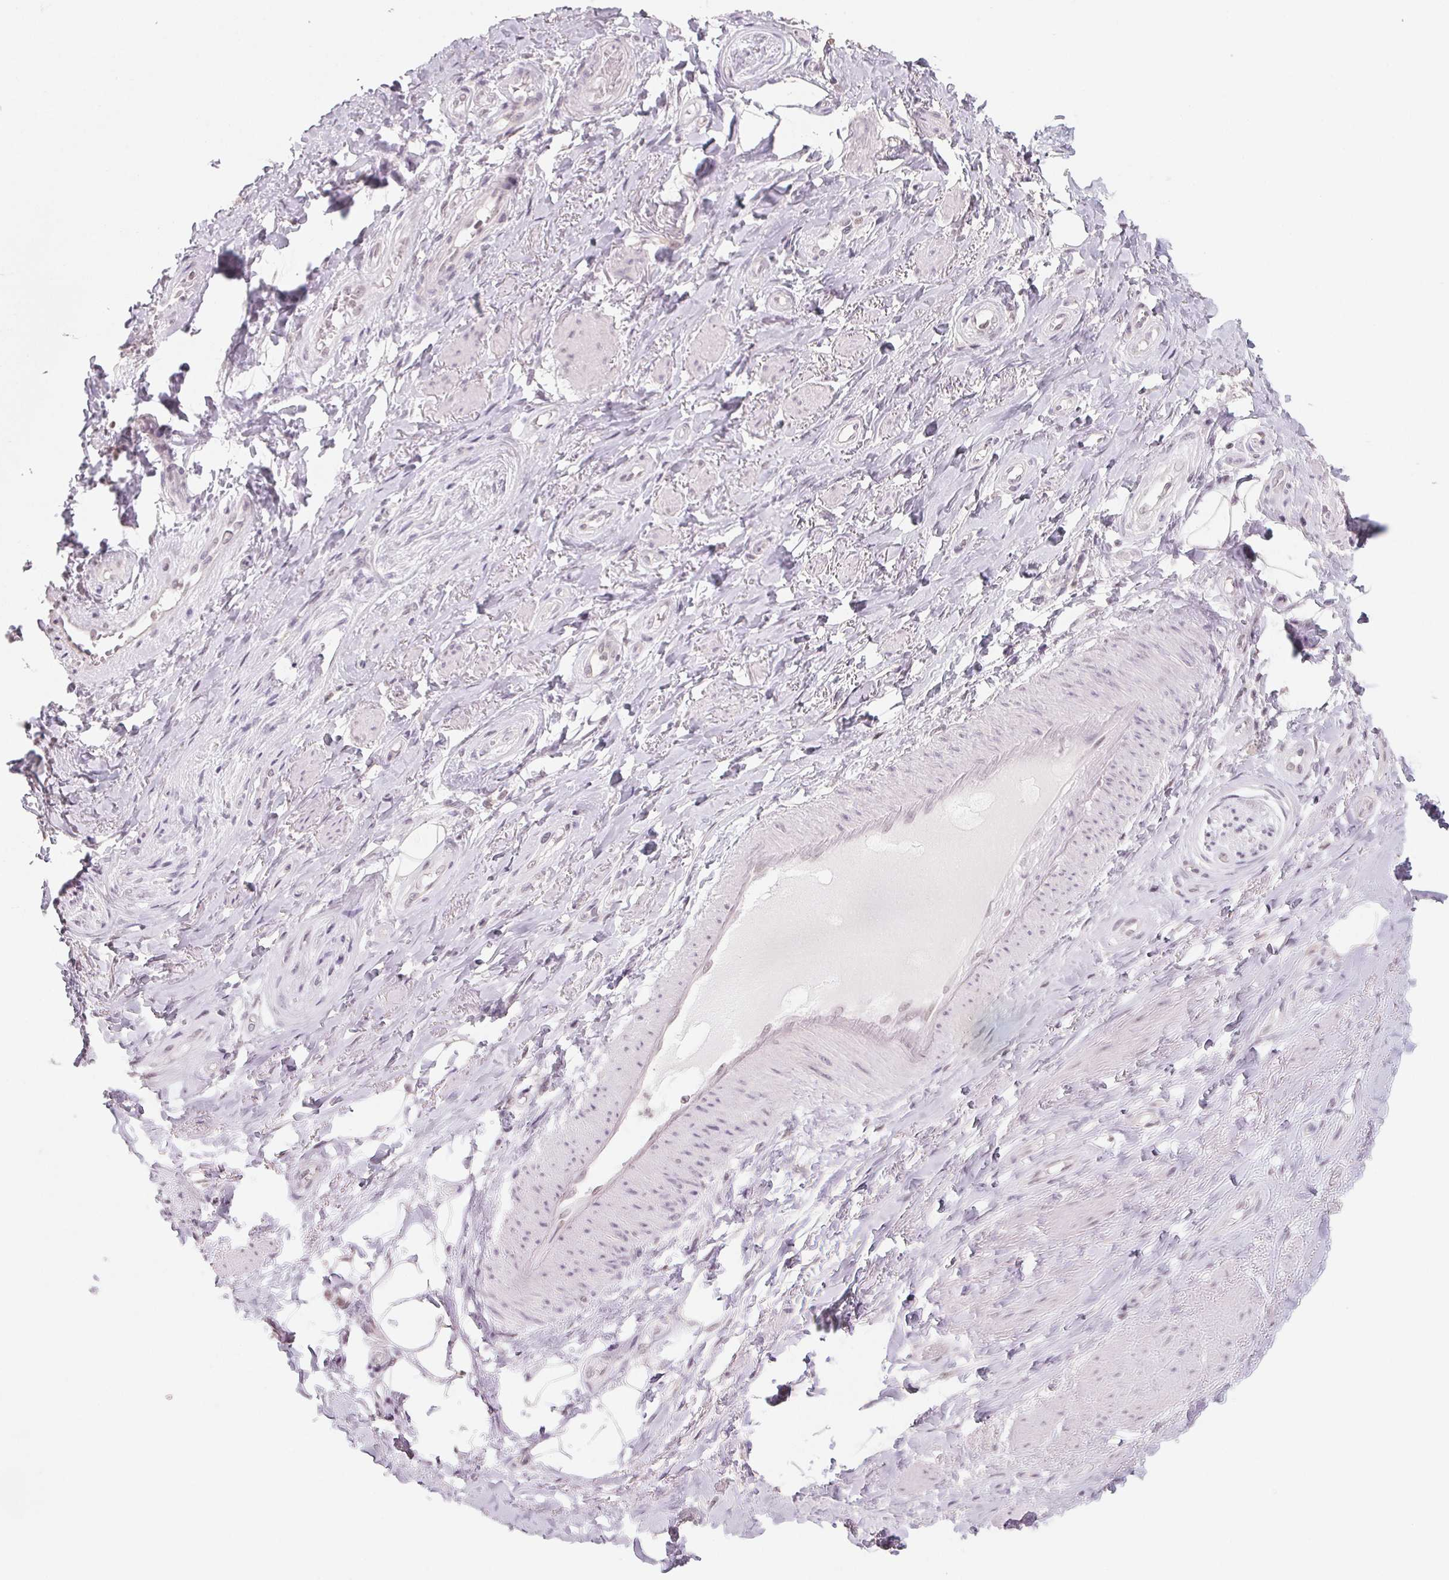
{"staining": {"intensity": "negative", "quantity": "none", "location": "none"}, "tissue": "adipose tissue", "cell_type": "Adipocytes", "image_type": "normal", "snomed": [{"axis": "morphology", "description": "Normal tissue, NOS"}, {"axis": "topography", "description": "Anal"}, {"axis": "topography", "description": "Peripheral nerve tissue"}], "caption": "An immunohistochemistry (IHC) photomicrograph of unremarkable adipose tissue is shown. There is no staining in adipocytes of adipose tissue. (Brightfield microscopy of DAB (3,3'-diaminobenzidine) IHC at high magnification).", "gene": "NXF3", "patient": {"sex": "male", "age": 53}}